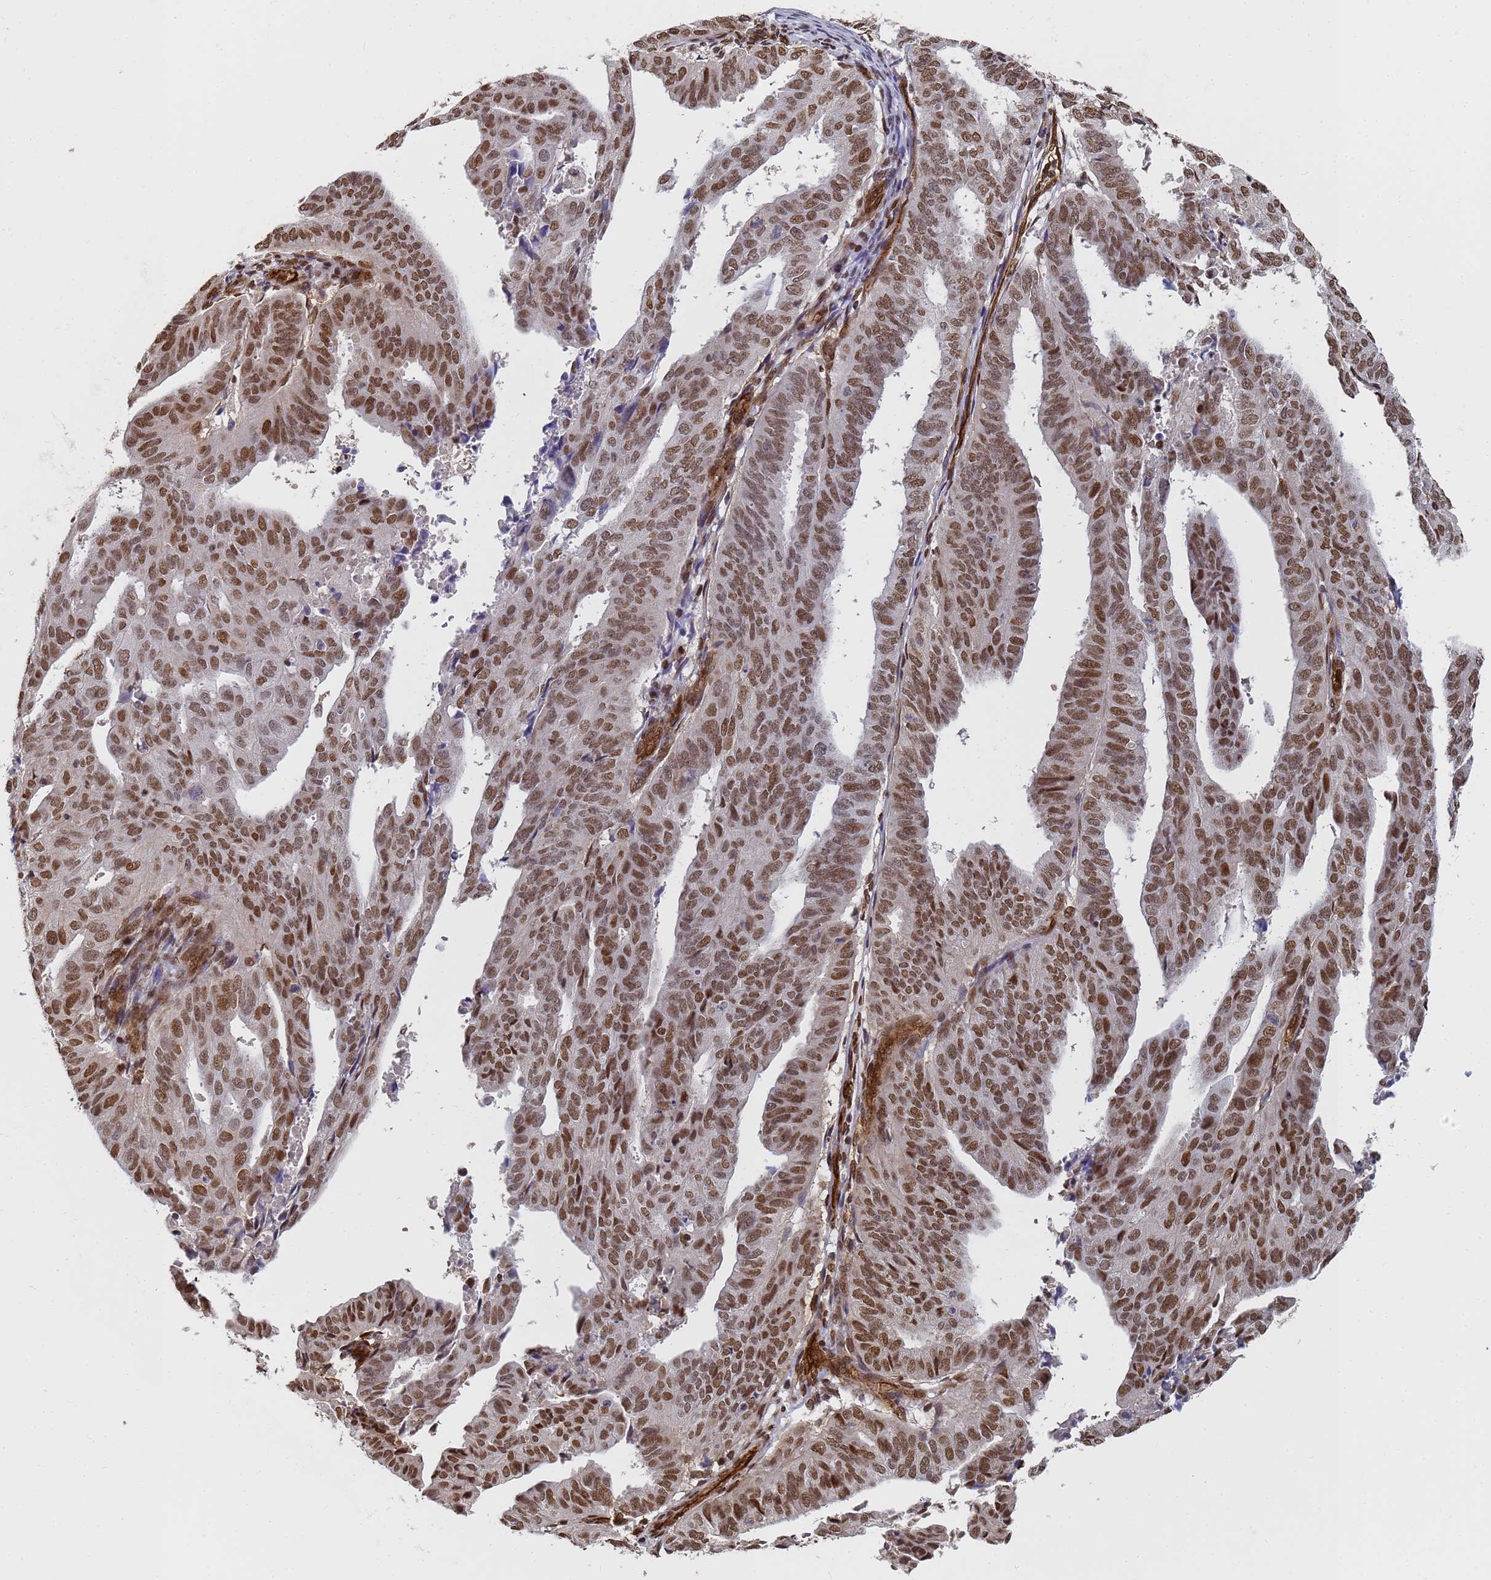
{"staining": {"intensity": "strong", "quantity": ">75%", "location": "nuclear"}, "tissue": "endometrial cancer", "cell_type": "Tumor cells", "image_type": "cancer", "snomed": [{"axis": "morphology", "description": "Adenocarcinoma, NOS"}, {"axis": "topography", "description": "Uterus"}], "caption": "Immunohistochemical staining of human endometrial adenocarcinoma shows strong nuclear protein staining in approximately >75% of tumor cells. (DAB IHC with brightfield microscopy, high magnification).", "gene": "RAVER2", "patient": {"sex": "female", "age": 77}}